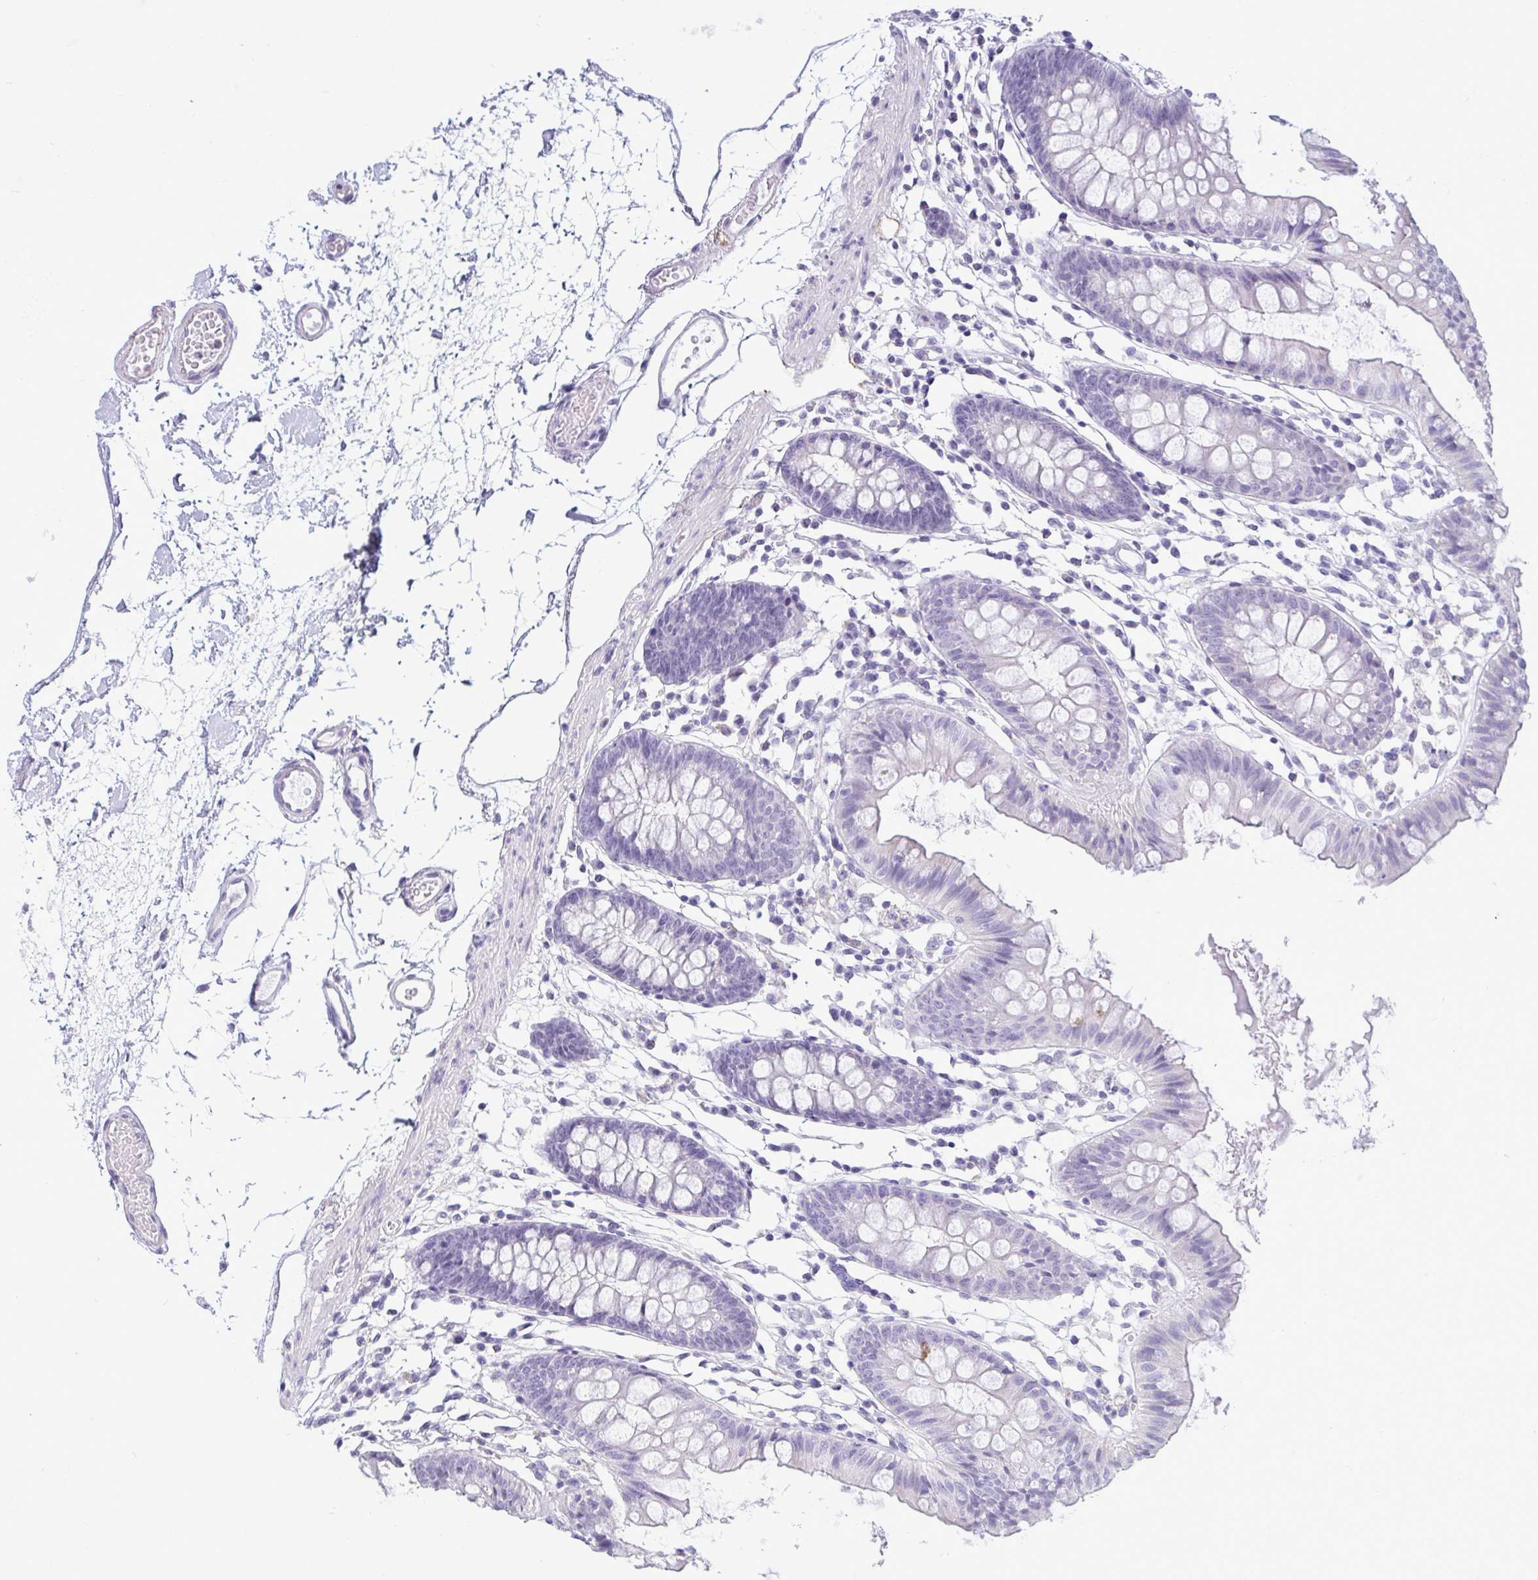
{"staining": {"intensity": "moderate", "quantity": "25%-75%", "location": "cytoplasmic/membranous"}, "tissue": "colon", "cell_type": "Endothelial cells", "image_type": "normal", "snomed": [{"axis": "morphology", "description": "Normal tissue, NOS"}, {"axis": "topography", "description": "Colon"}], "caption": "The photomicrograph displays staining of normal colon, revealing moderate cytoplasmic/membranous protein positivity (brown color) within endothelial cells.", "gene": "MYH10", "patient": {"sex": "female", "age": 84}}